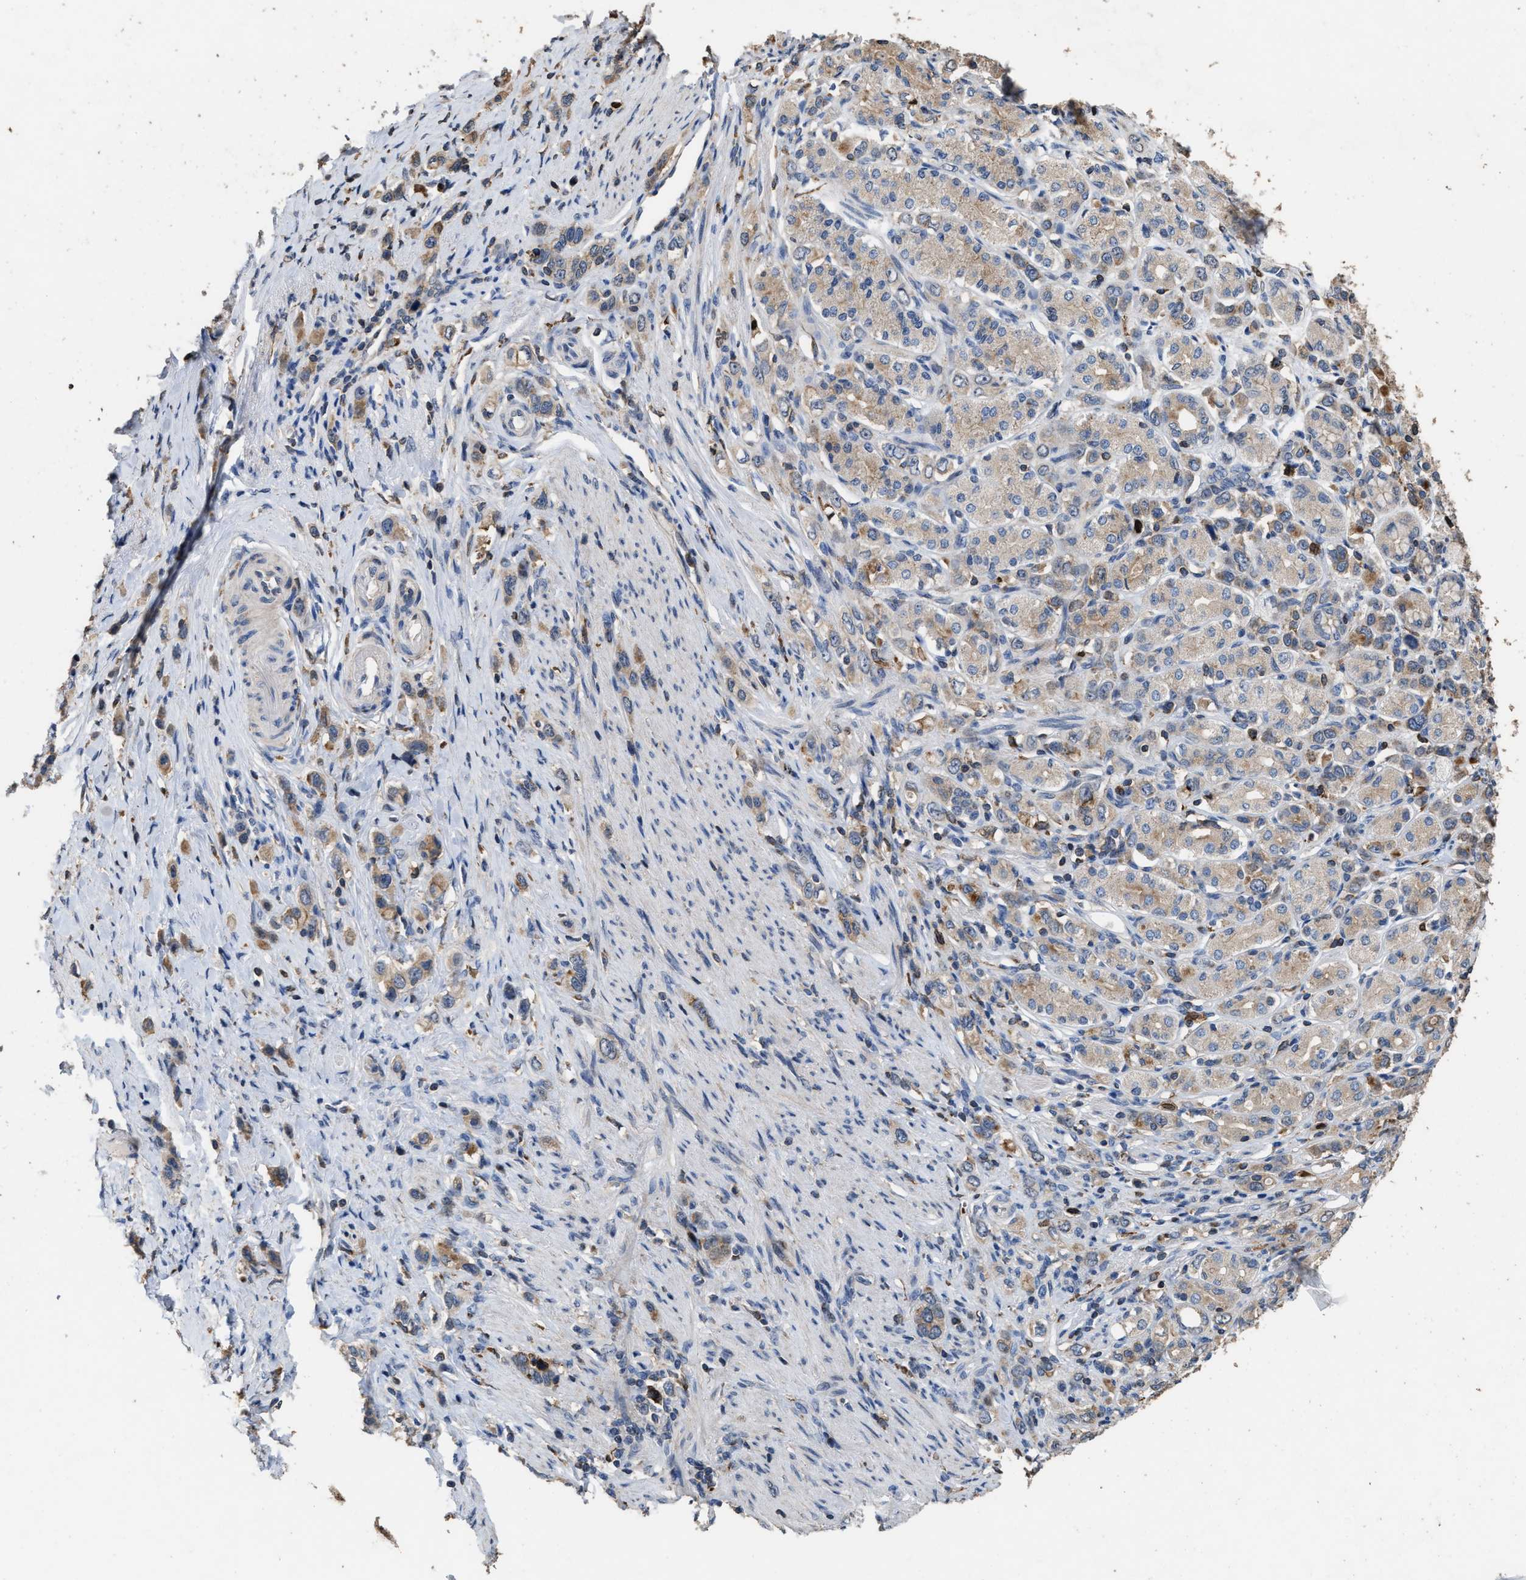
{"staining": {"intensity": "weak", "quantity": ">75%", "location": "cytoplasmic/membranous"}, "tissue": "stomach cancer", "cell_type": "Tumor cells", "image_type": "cancer", "snomed": [{"axis": "morphology", "description": "Adenocarcinoma, NOS"}, {"axis": "topography", "description": "Stomach"}], "caption": "A low amount of weak cytoplasmic/membranous expression is present in about >75% of tumor cells in stomach cancer (adenocarcinoma) tissue.", "gene": "TDRKH", "patient": {"sex": "female", "age": 65}}